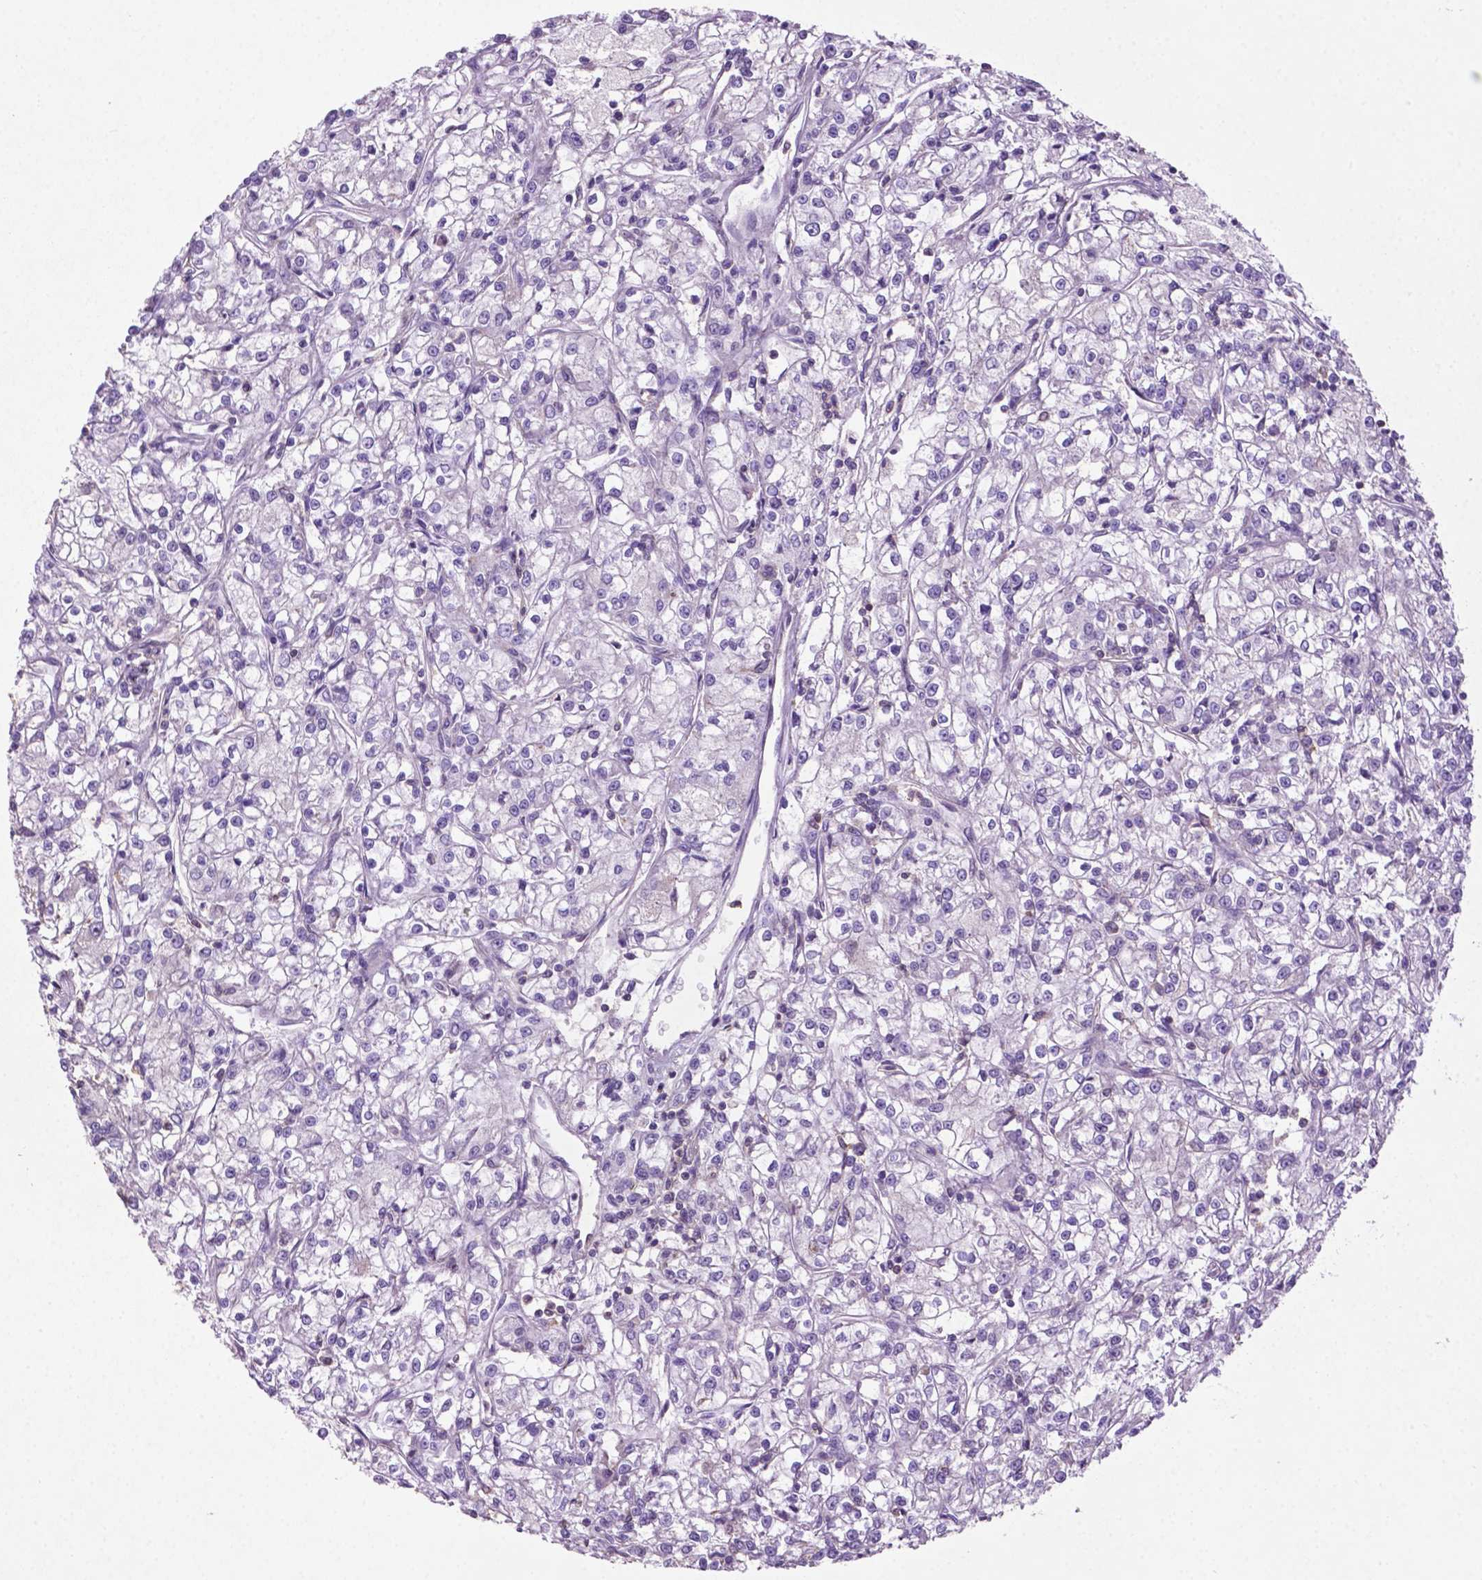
{"staining": {"intensity": "negative", "quantity": "none", "location": "none"}, "tissue": "renal cancer", "cell_type": "Tumor cells", "image_type": "cancer", "snomed": [{"axis": "morphology", "description": "Adenocarcinoma, NOS"}, {"axis": "topography", "description": "Kidney"}], "caption": "An immunohistochemistry histopathology image of renal cancer is shown. There is no staining in tumor cells of renal cancer. The staining was performed using DAB to visualize the protein expression in brown, while the nuclei were stained in blue with hematoxylin (Magnification: 20x).", "gene": "BMP4", "patient": {"sex": "female", "age": 59}}